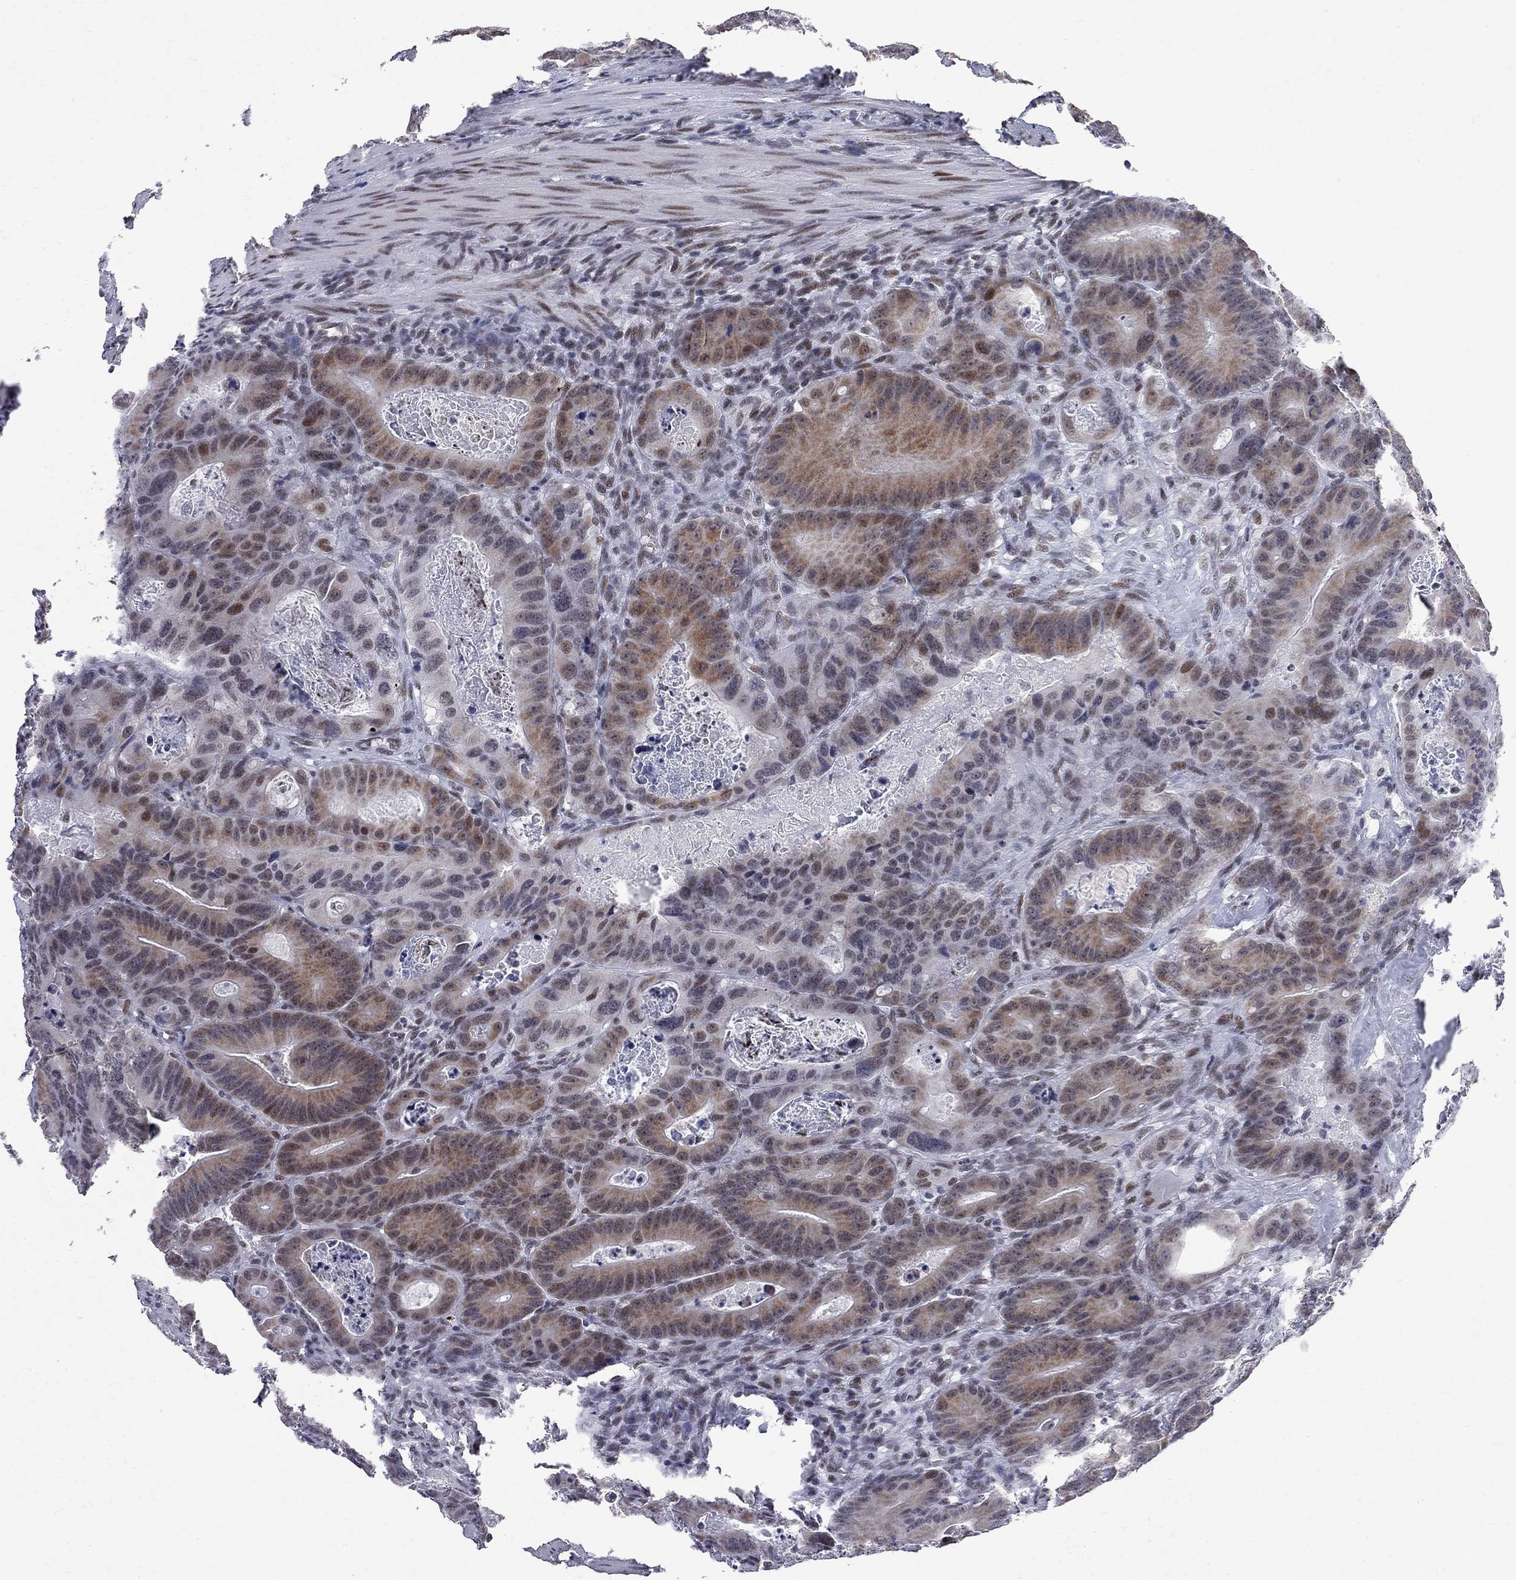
{"staining": {"intensity": "weak", "quantity": "<25%", "location": "cytoplasmic/membranous"}, "tissue": "colorectal cancer", "cell_type": "Tumor cells", "image_type": "cancer", "snomed": [{"axis": "morphology", "description": "Adenocarcinoma, NOS"}, {"axis": "topography", "description": "Rectum"}], "caption": "Human colorectal adenocarcinoma stained for a protein using immunohistochemistry (IHC) shows no staining in tumor cells.", "gene": "ZBTB47", "patient": {"sex": "male", "age": 64}}